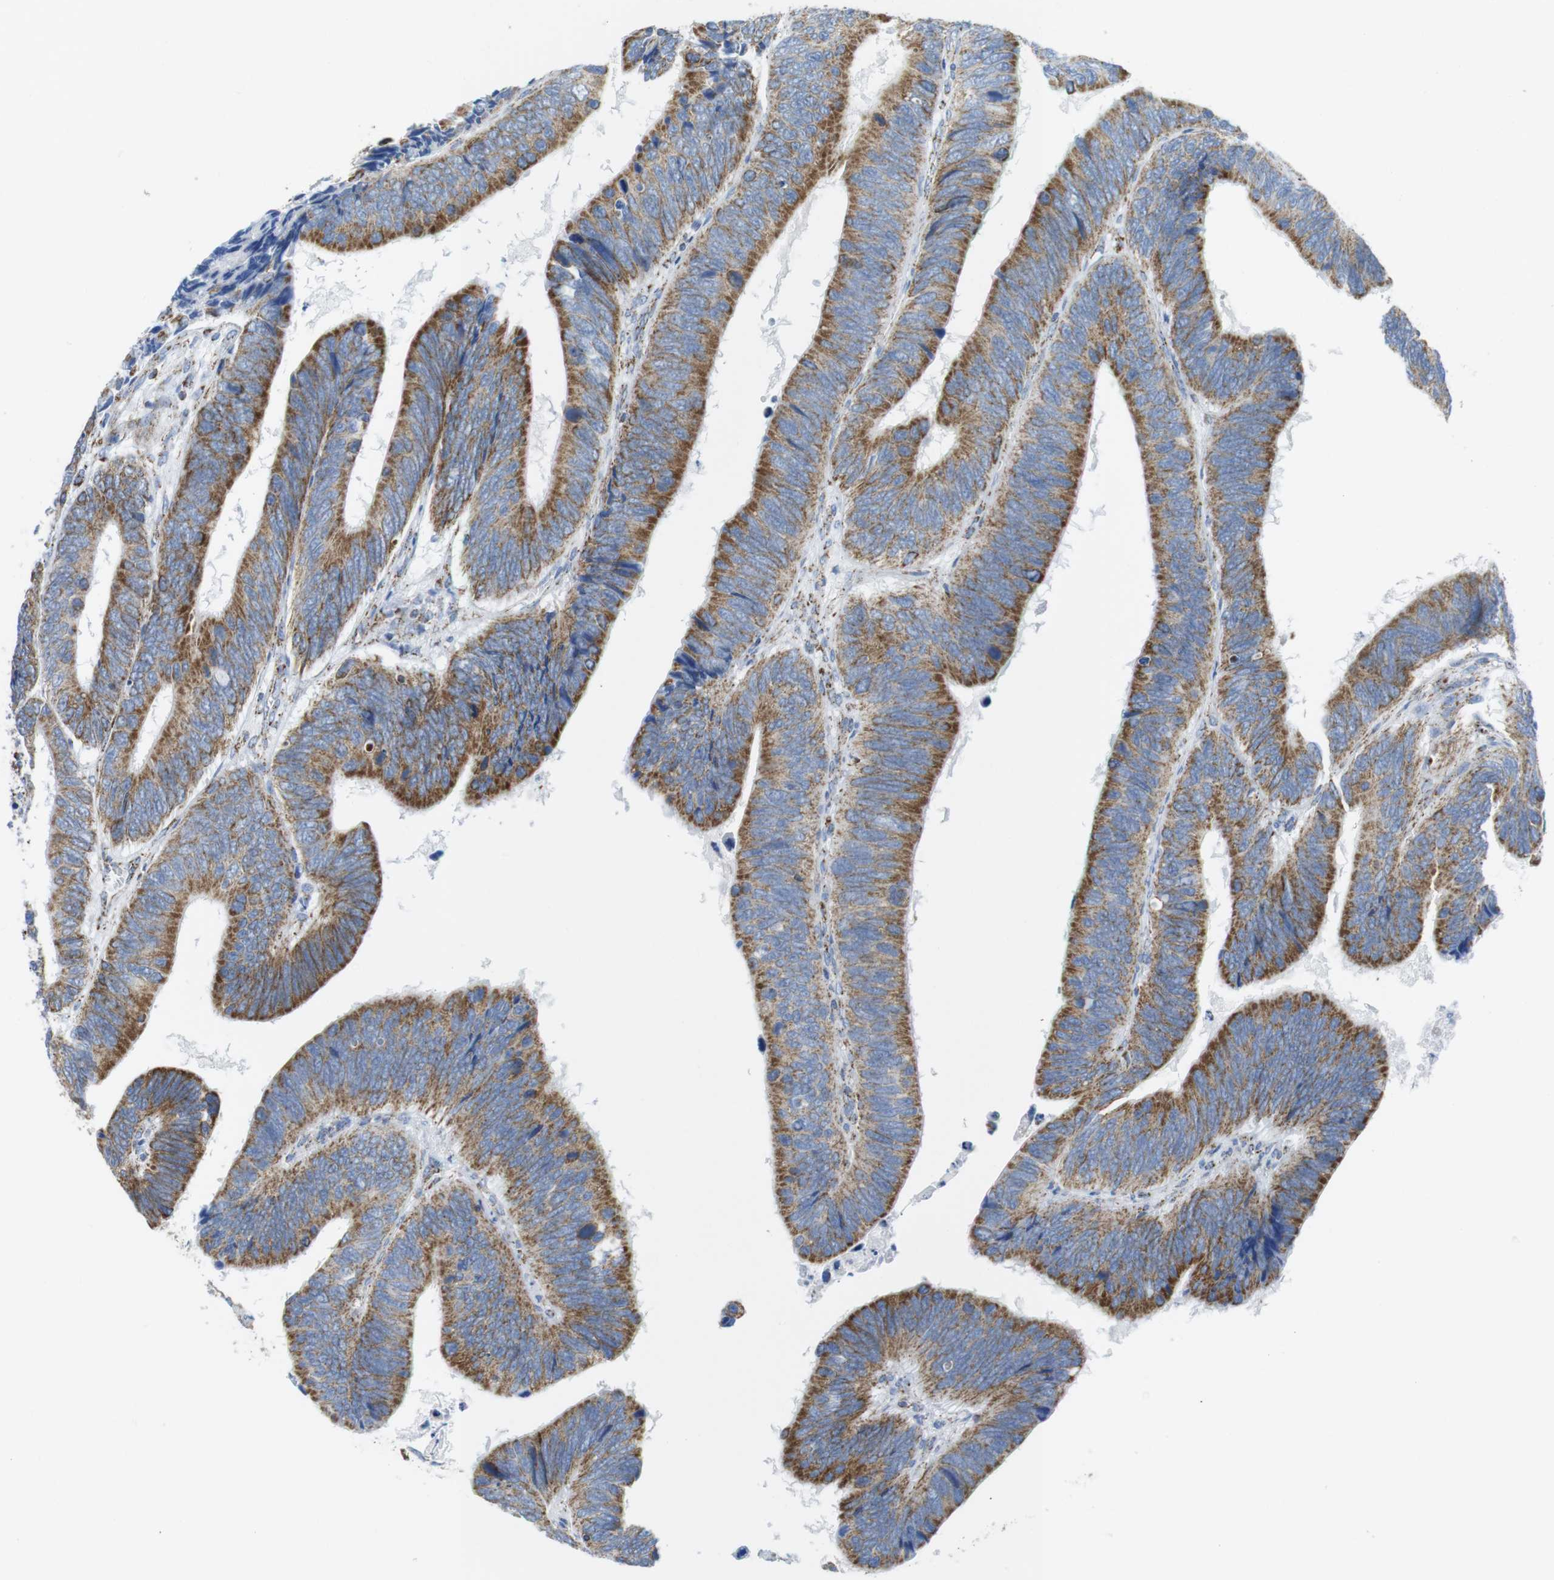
{"staining": {"intensity": "moderate", "quantity": ">75%", "location": "cytoplasmic/membranous"}, "tissue": "colorectal cancer", "cell_type": "Tumor cells", "image_type": "cancer", "snomed": [{"axis": "morphology", "description": "Adenocarcinoma, NOS"}, {"axis": "topography", "description": "Colon"}], "caption": "A histopathology image showing moderate cytoplasmic/membranous positivity in approximately >75% of tumor cells in colorectal cancer (adenocarcinoma), as visualized by brown immunohistochemical staining.", "gene": "ATP5PO", "patient": {"sex": "male", "age": 72}}